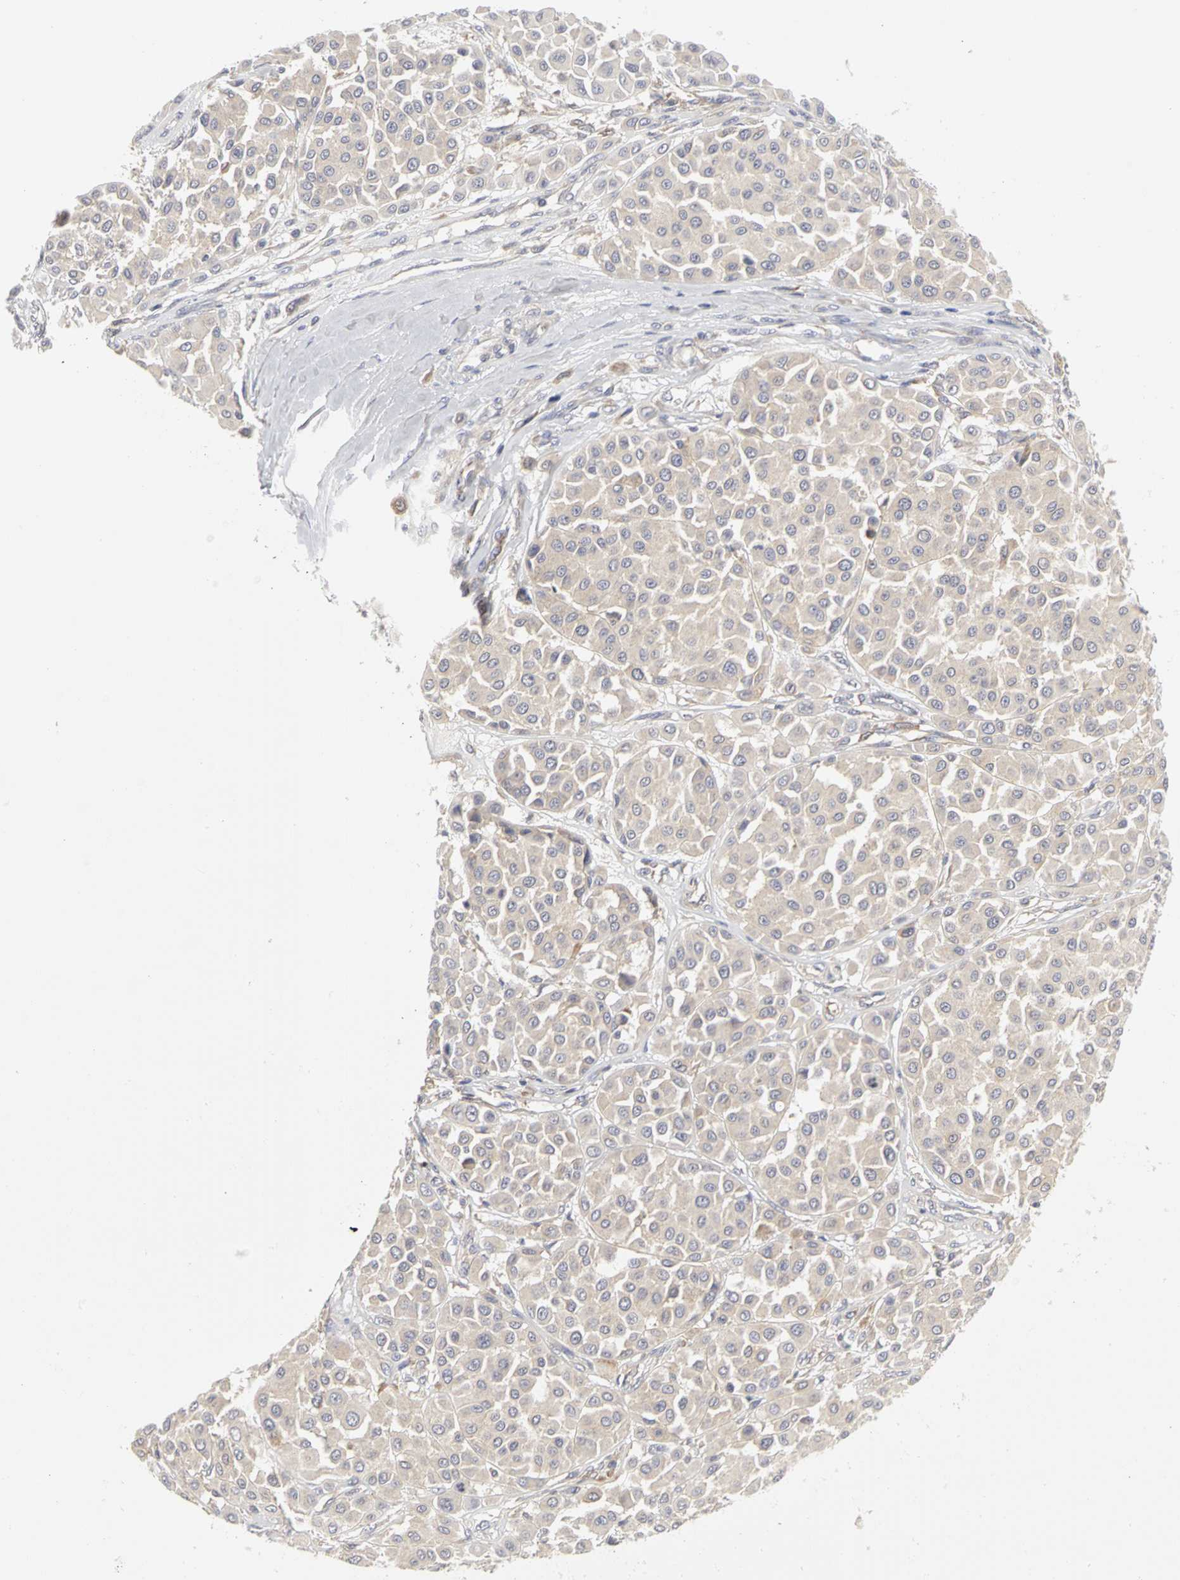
{"staining": {"intensity": "negative", "quantity": "none", "location": "none"}, "tissue": "melanoma", "cell_type": "Tumor cells", "image_type": "cancer", "snomed": [{"axis": "morphology", "description": "Malignant melanoma, Metastatic site"}, {"axis": "topography", "description": "Soft tissue"}], "caption": "An image of human melanoma is negative for staining in tumor cells.", "gene": "IRAK1", "patient": {"sex": "male", "age": 41}}